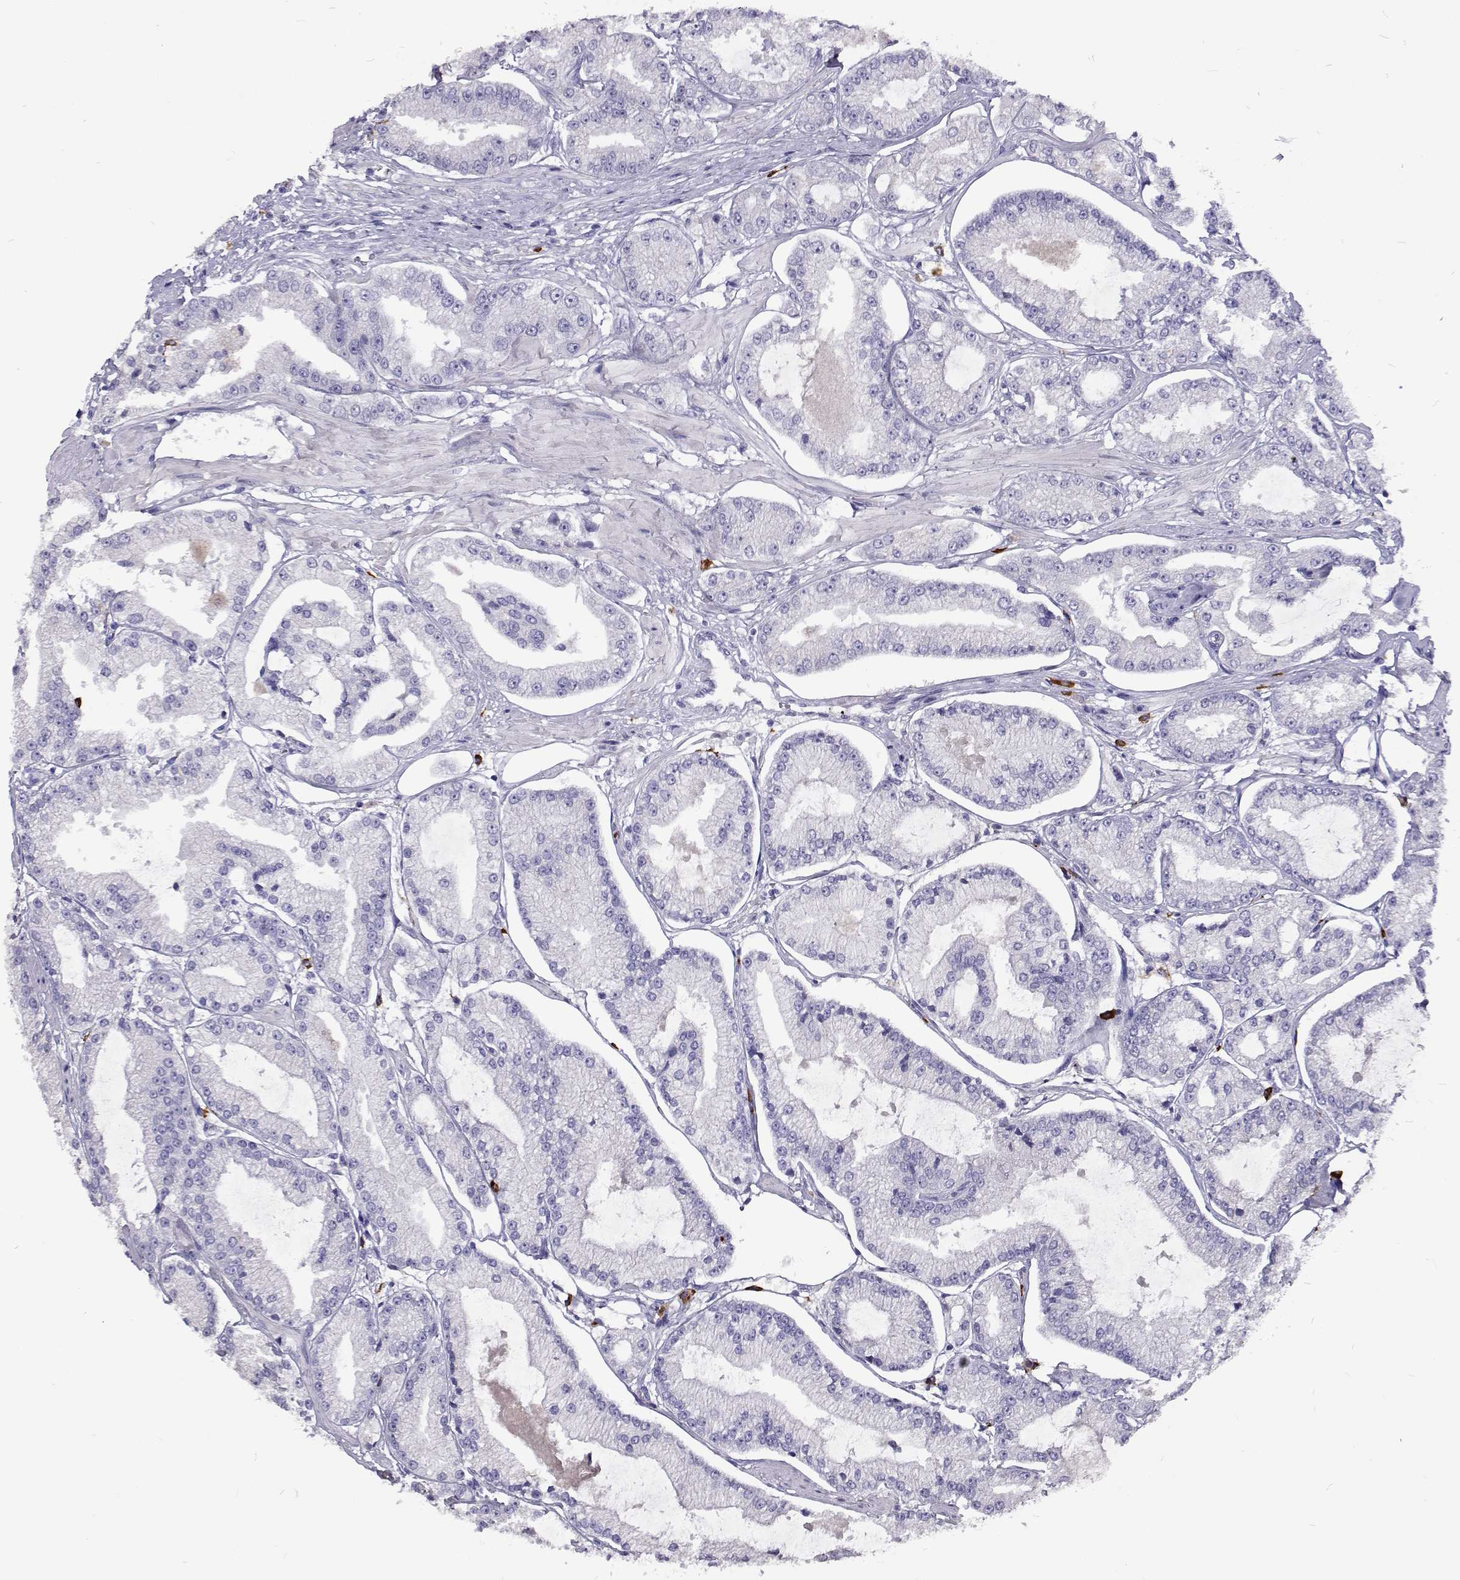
{"staining": {"intensity": "negative", "quantity": "none", "location": "none"}, "tissue": "prostate cancer", "cell_type": "Tumor cells", "image_type": "cancer", "snomed": [{"axis": "morphology", "description": "Adenocarcinoma, Low grade"}, {"axis": "topography", "description": "Prostate"}], "caption": "Immunohistochemistry (IHC) photomicrograph of prostate cancer (low-grade adenocarcinoma) stained for a protein (brown), which demonstrates no expression in tumor cells.", "gene": "CFAP44", "patient": {"sex": "male", "age": 55}}